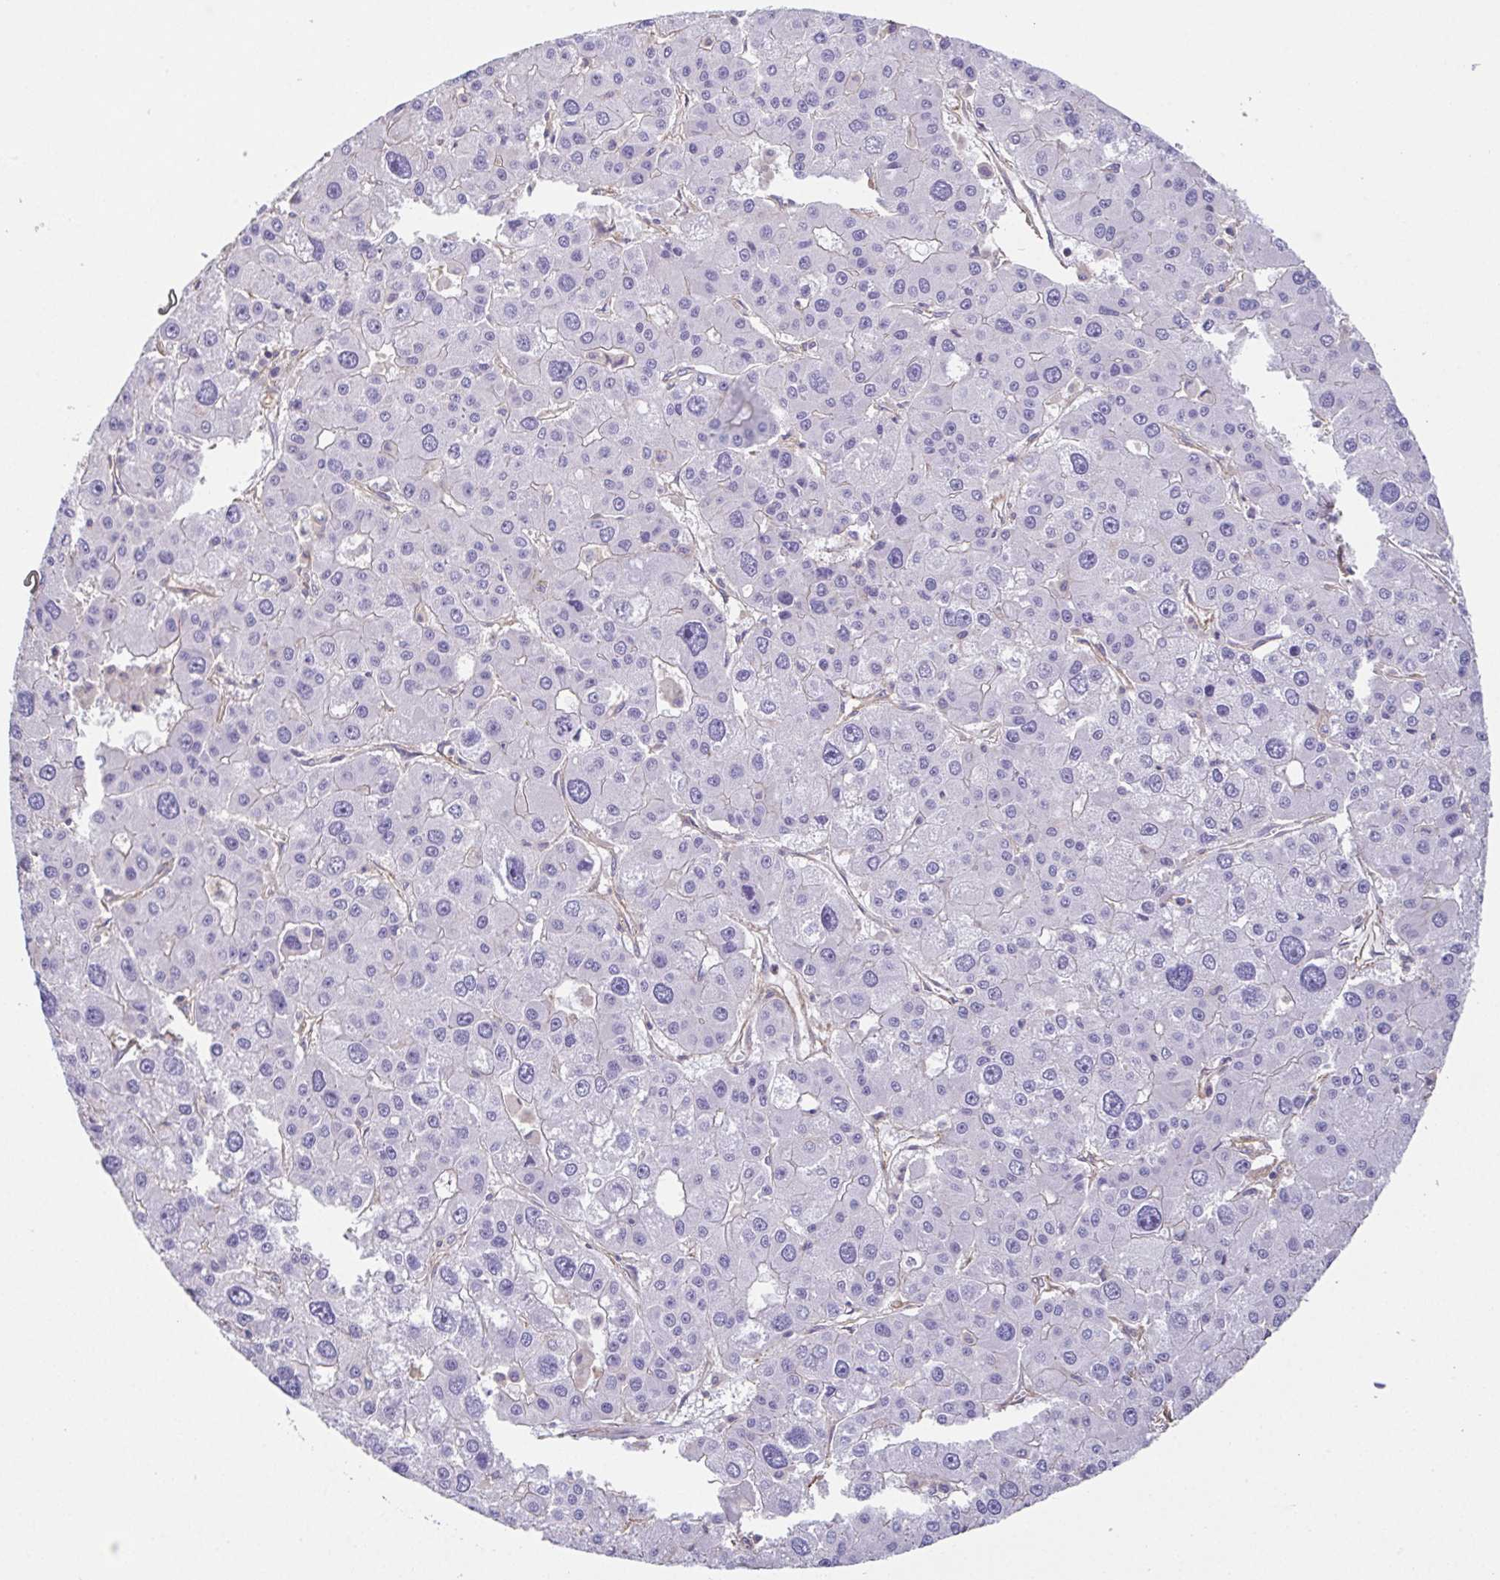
{"staining": {"intensity": "negative", "quantity": "none", "location": "none"}, "tissue": "liver cancer", "cell_type": "Tumor cells", "image_type": "cancer", "snomed": [{"axis": "morphology", "description": "Carcinoma, Hepatocellular, NOS"}, {"axis": "topography", "description": "Liver"}], "caption": "DAB immunohistochemical staining of human hepatocellular carcinoma (liver) reveals no significant expression in tumor cells. The staining is performed using DAB (3,3'-diaminobenzidine) brown chromogen with nuclei counter-stained in using hematoxylin.", "gene": "MYL6", "patient": {"sex": "male", "age": 73}}